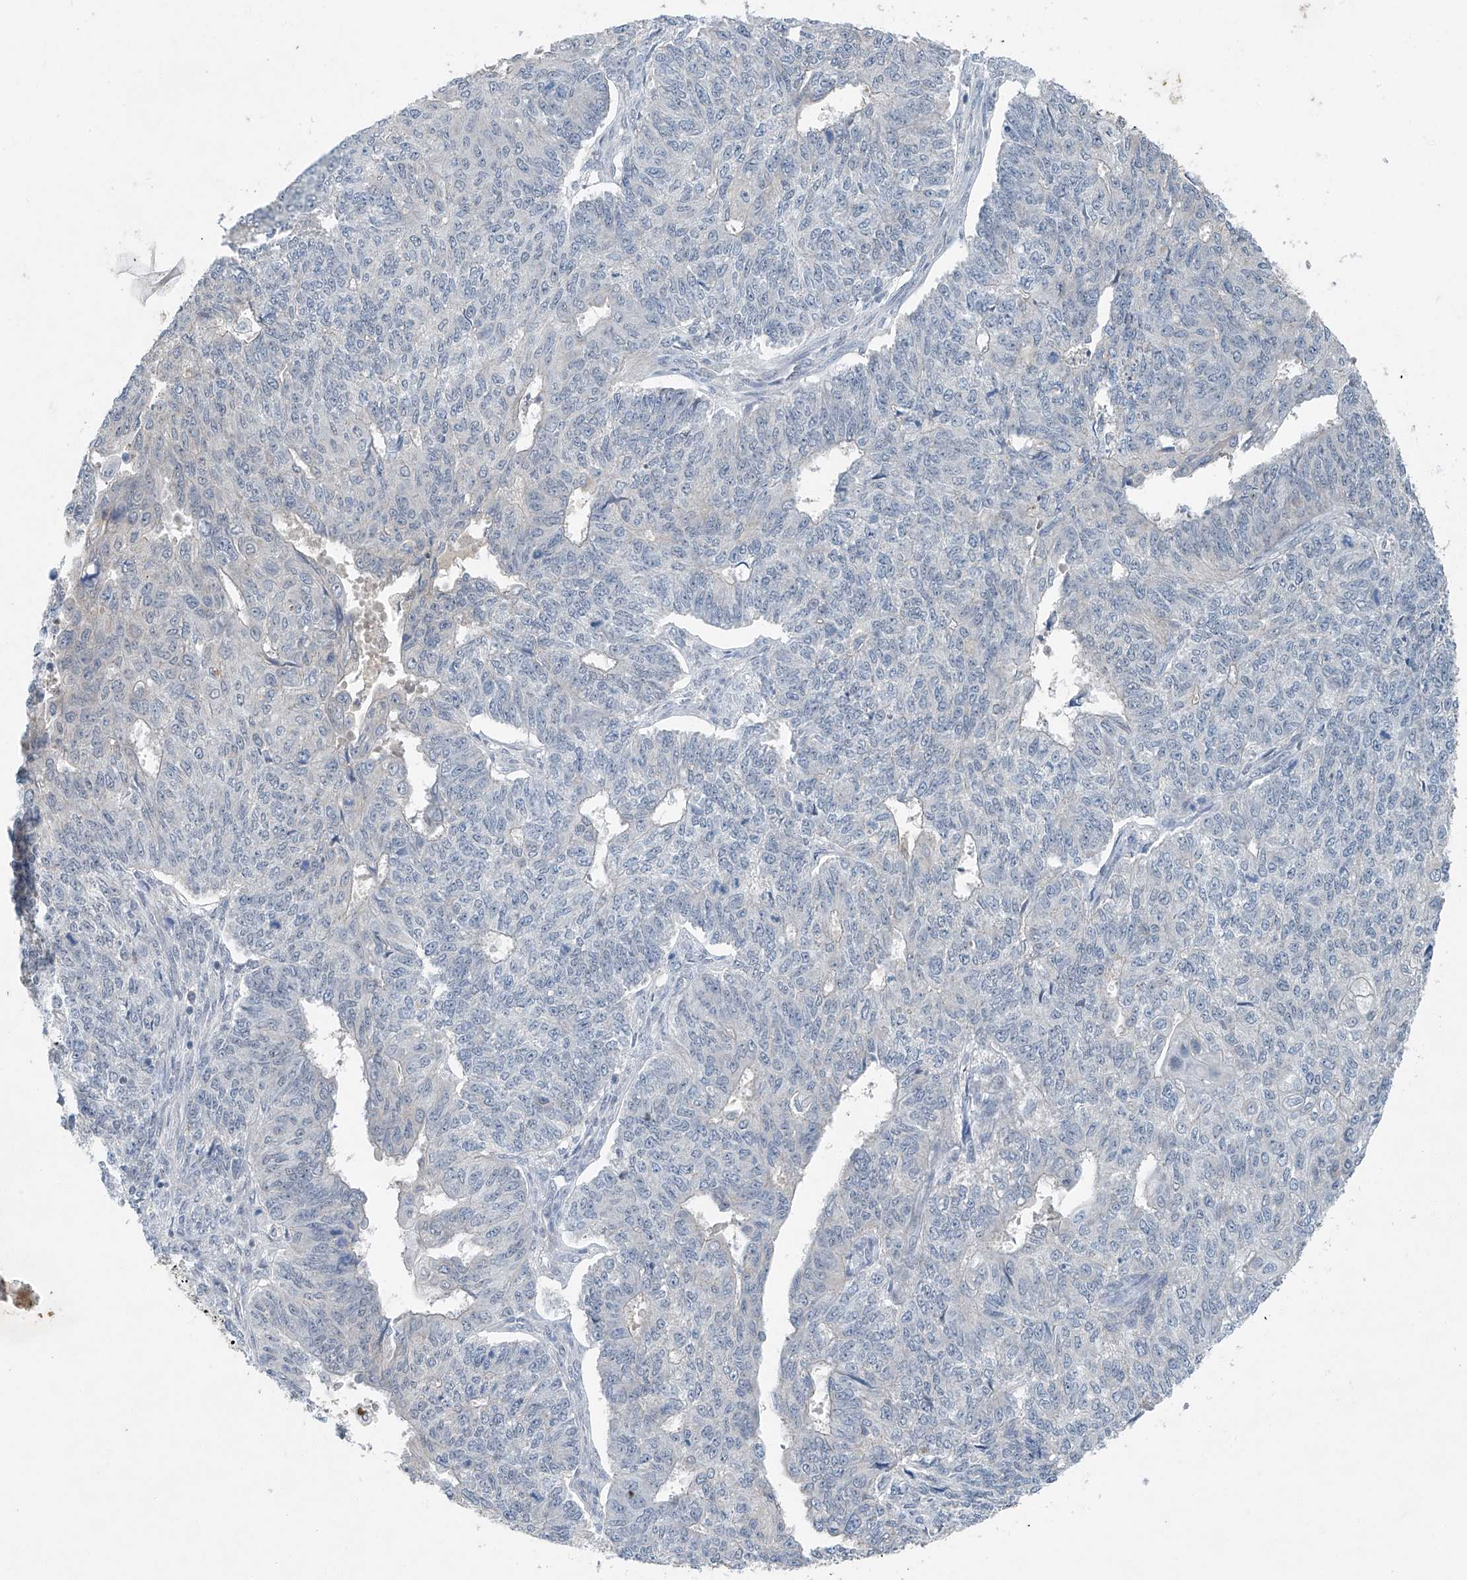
{"staining": {"intensity": "negative", "quantity": "none", "location": "none"}, "tissue": "endometrial cancer", "cell_type": "Tumor cells", "image_type": "cancer", "snomed": [{"axis": "morphology", "description": "Adenocarcinoma, NOS"}, {"axis": "topography", "description": "Endometrium"}], "caption": "A micrograph of adenocarcinoma (endometrial) stained for a protein demonstrates no brown staining in tumor cells.", "gene": "TAF8", "patient": {"sex": "female", "age": 32}}